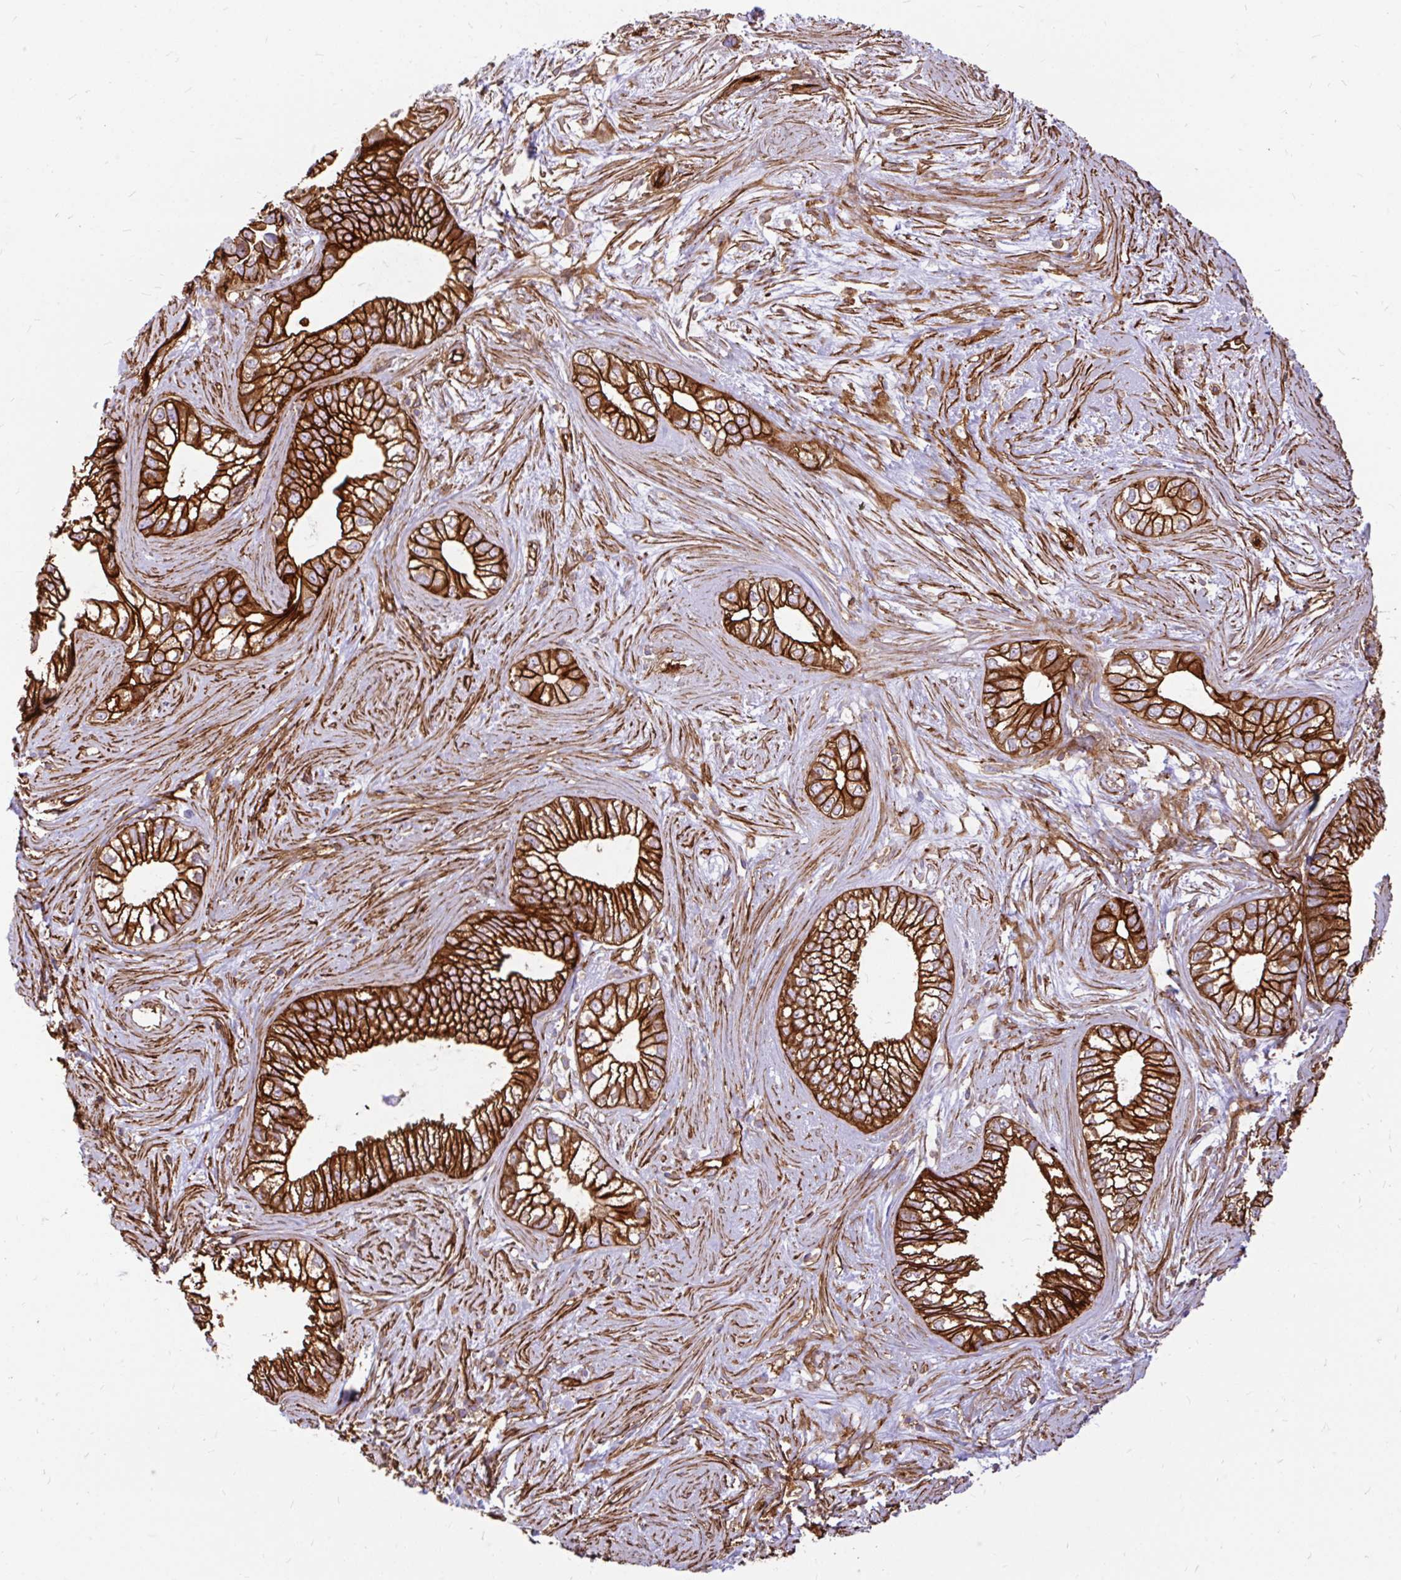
{"staining": {"intensity": "strong", "quantity": ">75%", "location": "cytoplasmic/membranous"}, "tissue": "pancreatic cancer", "cell_type": "Tumor cells", "image_type": "cancer", "snomed": [{"axis": "morphology", "description": "Adenocarcinoma, NOS"}, {"axis": "topography", "description": "Pancreas"}], "caption": "Approximately >75% of tumor cells in human adenocarcinoma (pancreatic) demonstrate strong cytoplasmic/membranous protein expression as visualized by brown immunohistochemical staining.", "gene": "MAP1LC3B", "patient": {"sex": "male", "age": 70}}